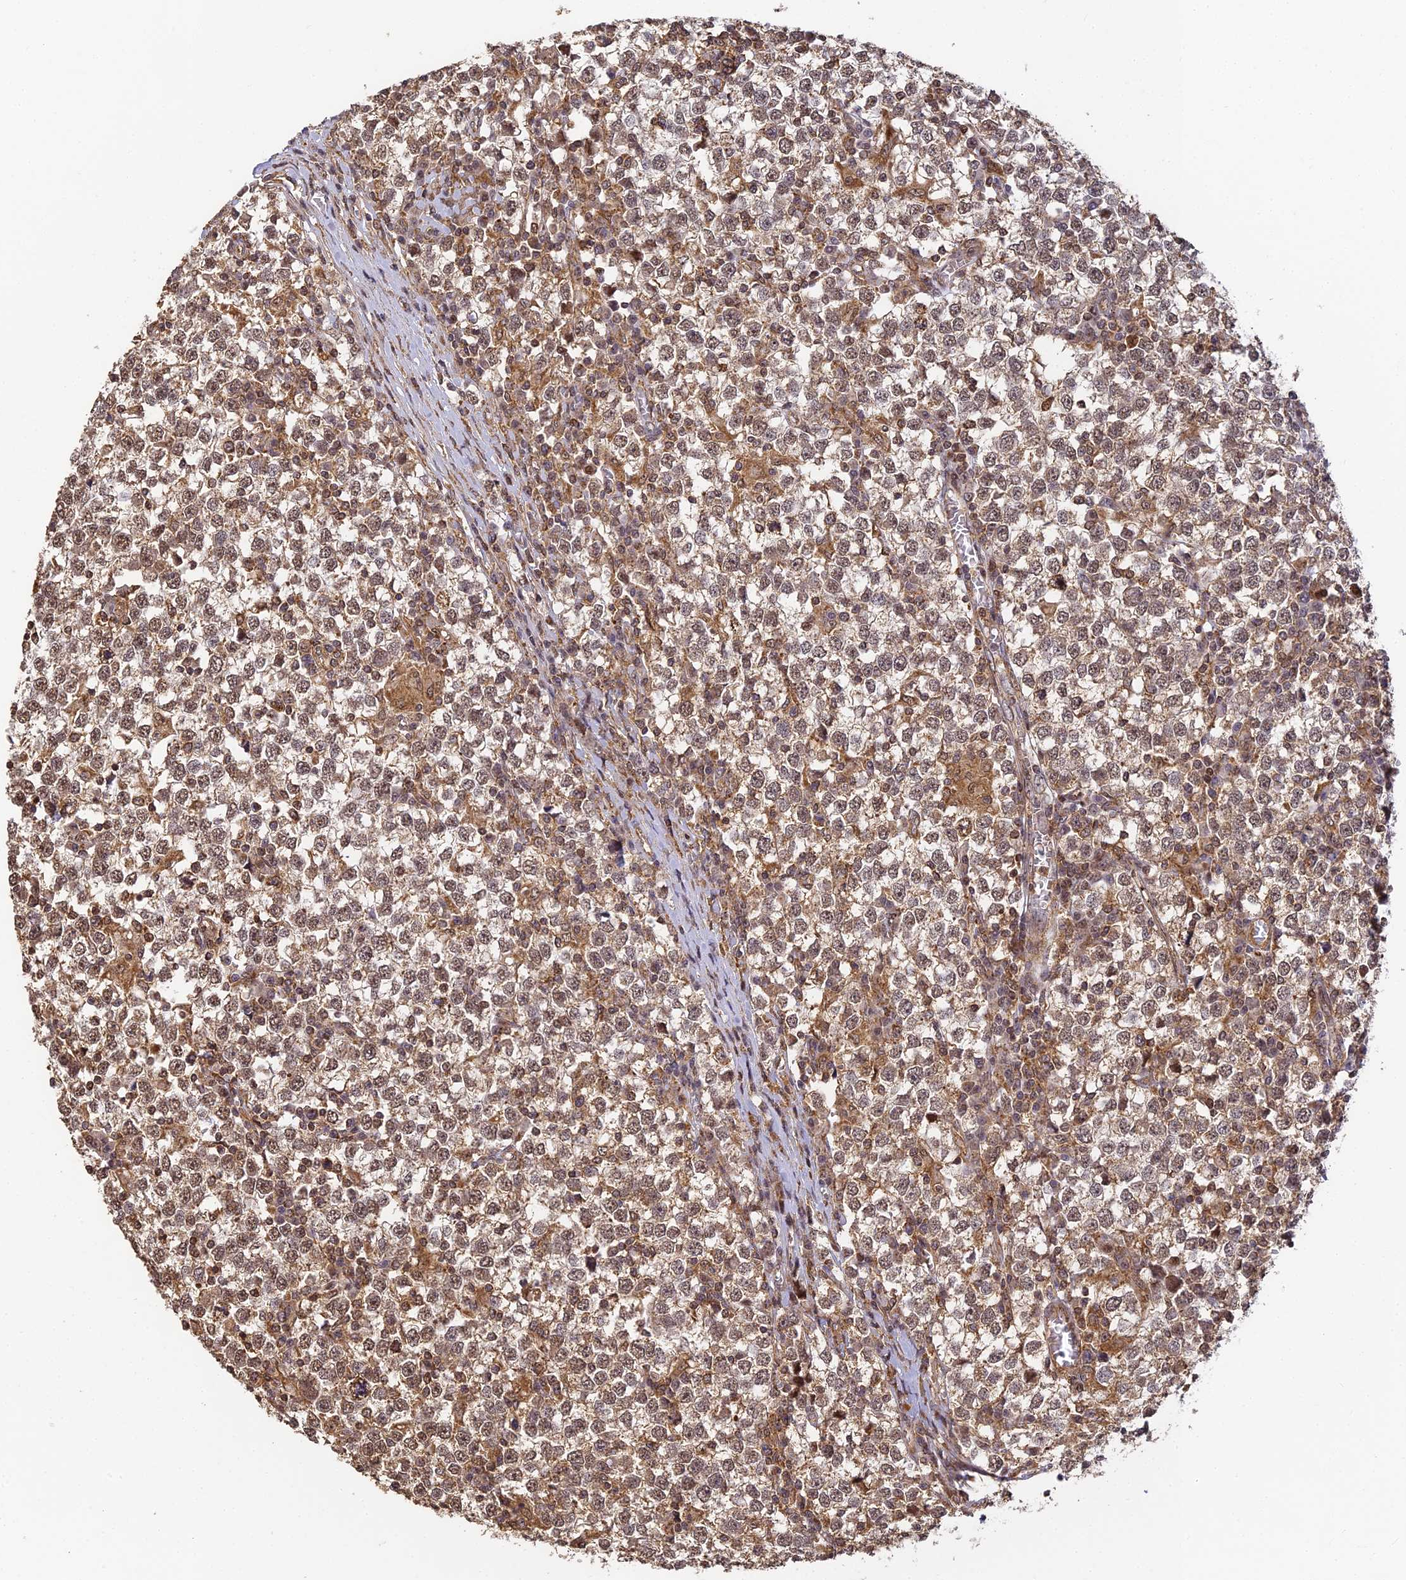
{"staining": {"intensity": "moderate", "quantity": ">75%", "location": "cytoplasmic/membranous,nuclear"}, "tissue": "testis cancer", "cell_type": "Tumor cells", "image_type": "cancer", "snomed": [{"axis": "morphology", "description": "Seminoma, NOS"}, {"axis": "topography", "description": "Testis"}], "caption": "Testis seminoma stained for a protein demonstrates moderate cytoplasmic/membranous and nuclear positivity in tumor cells.", "gene": "ZNF443", "patient": {"sex": "male", "age": 65}}